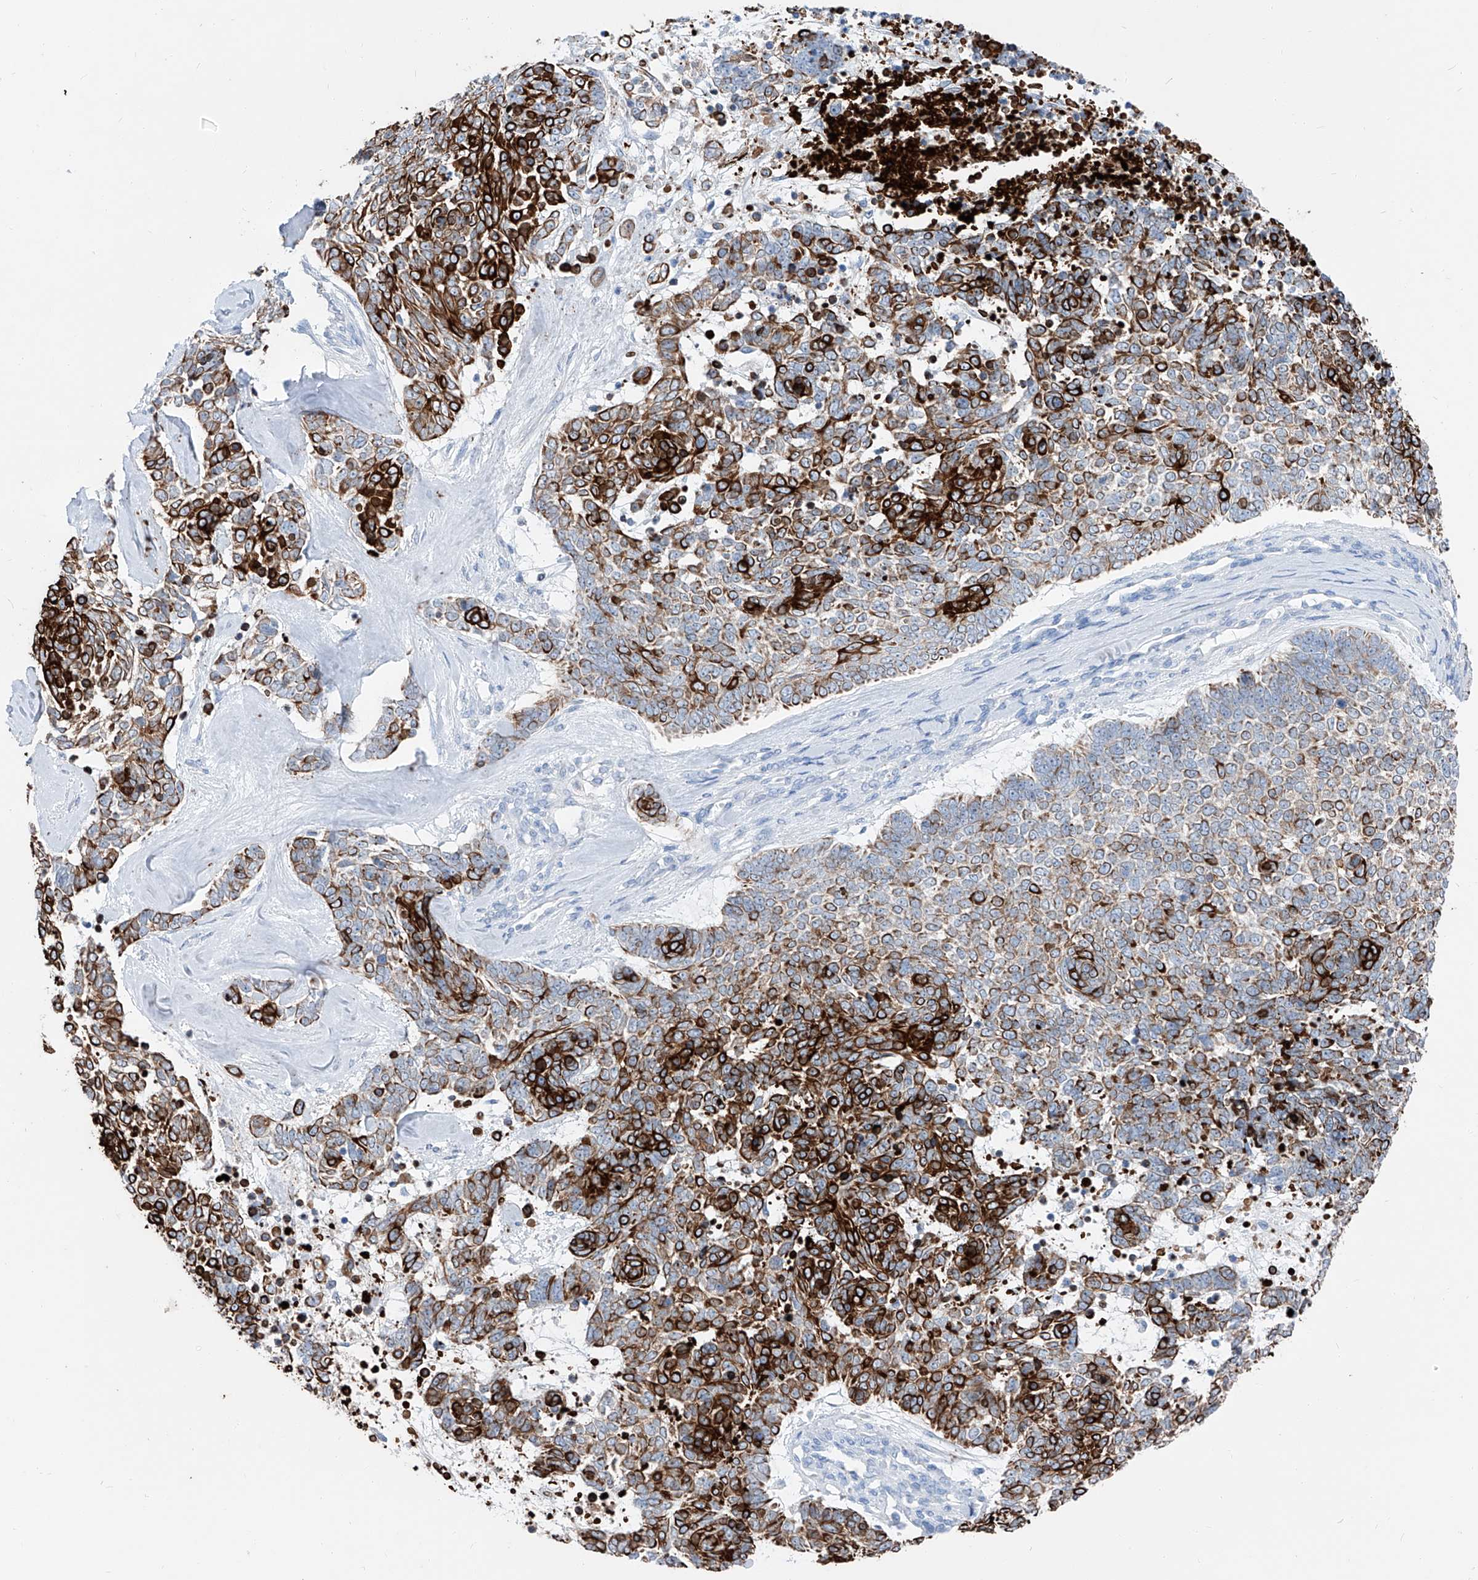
{"staining": {"intensity": "strong", "quantity": ">75%", "location": "cytoplasmic/membranous"}, "tissue": "skin cancer", "cell_type": "Tumor cells", "image_type": "cancer", "snomed": [{"axis": "morphology", "description": "Basal cell carcinoma"}, {"axis": "topography", "description": "Skin"}], "caption": "Protein expression analysis of human skin basal cell carcinoma reveals strong cytoplasmic/membranous expression in approximately >75% of tumor cells. (Brightfield microscopy of DAB IHC at high magnification).", "gene": "FRS3", "patient": {"sex": "female", "age": 81}}